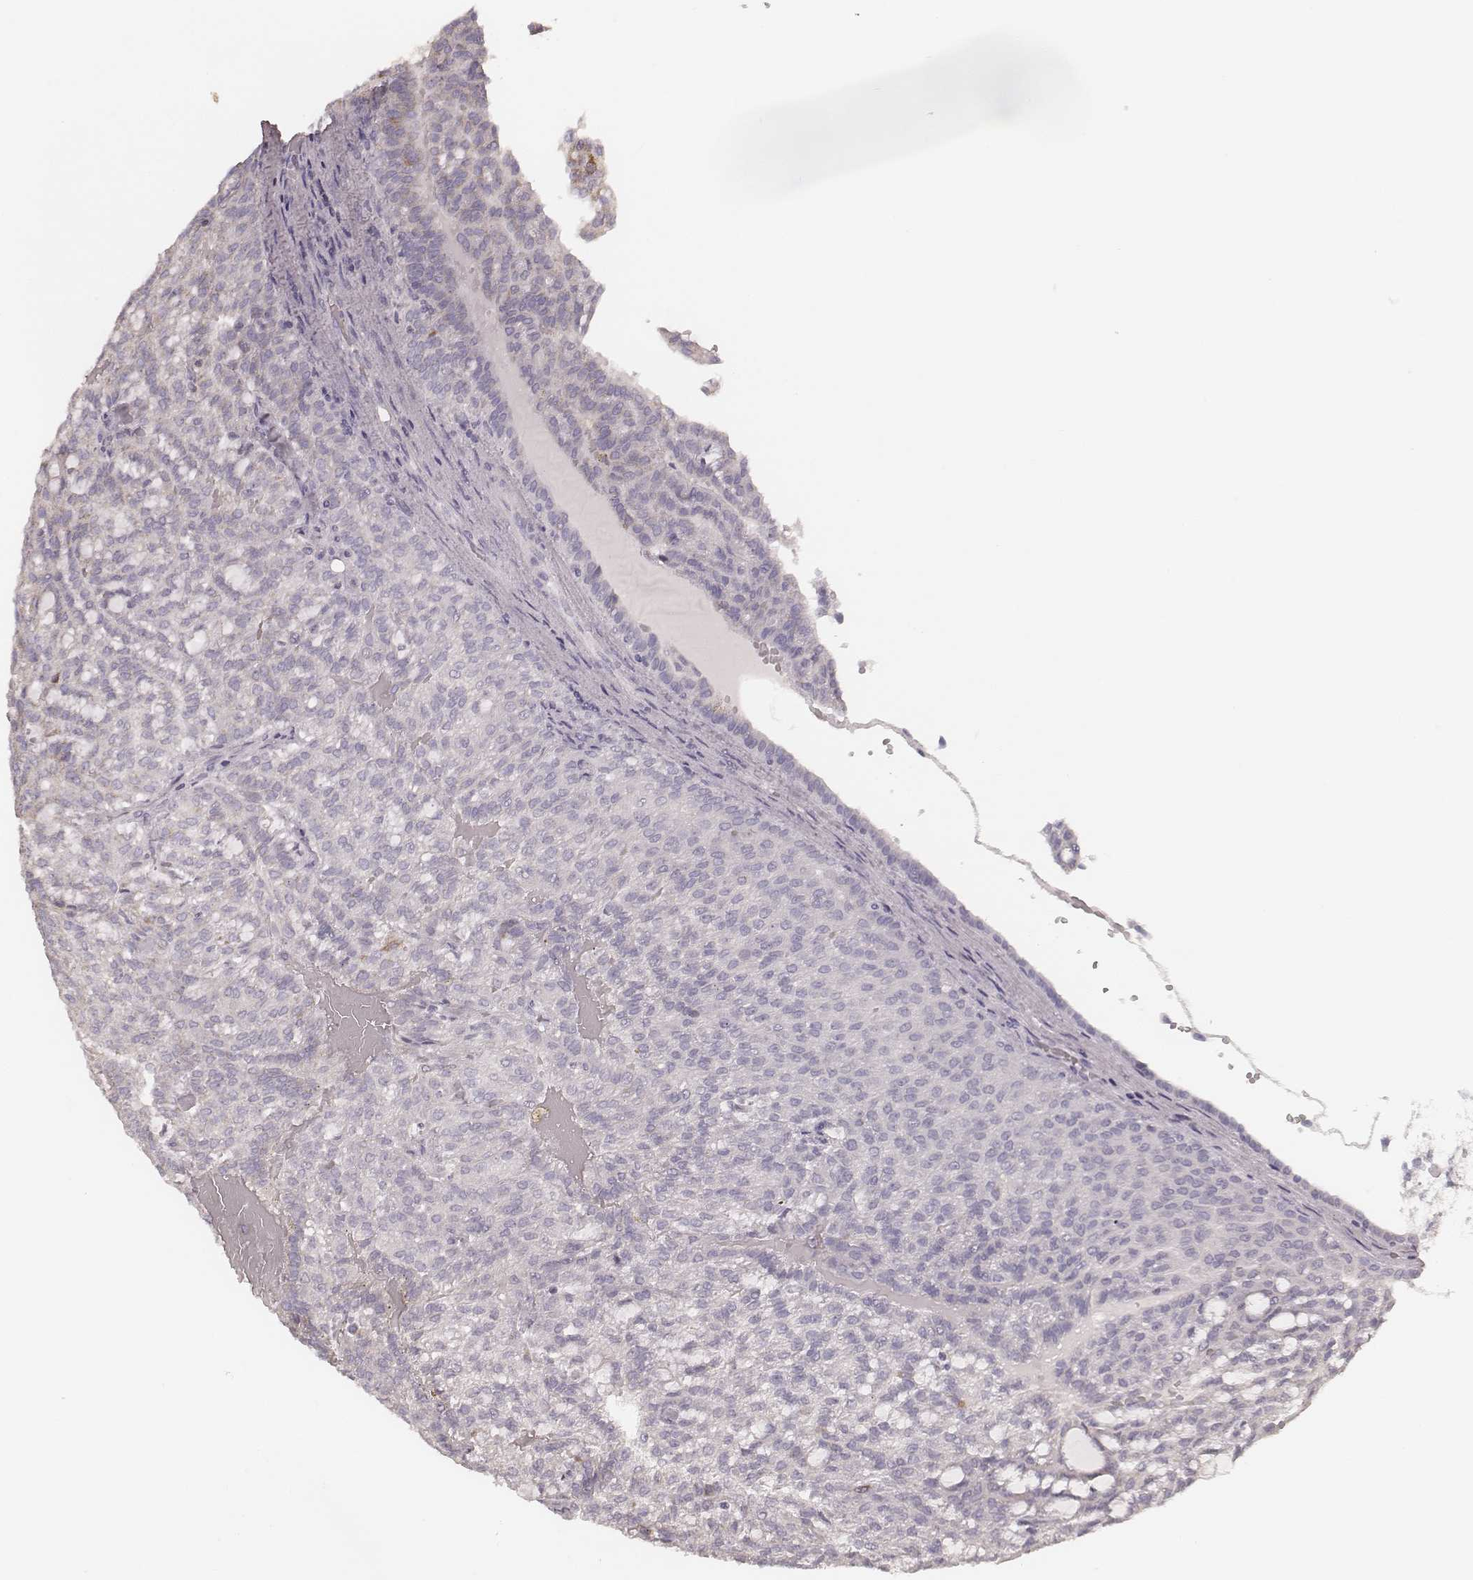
{"staining": {"intensity": "negative", "quantity": "none", "location": "none"}, "tissue": "renal cancer", "cell_type": "Tumor cells", "image_type": "cancer", "snomed": [{"axis": "morphology", "description": "Adenocarcinoma, NOS"}, {"axis": "topography", "description": "Kidney"}], "caption": "The photomicrograph demonstrates no significant expression in tumor cells of renal cancer (adenocarcinoma).", "gene": "CS", "patient": {"sex": "male", "age": 63}}